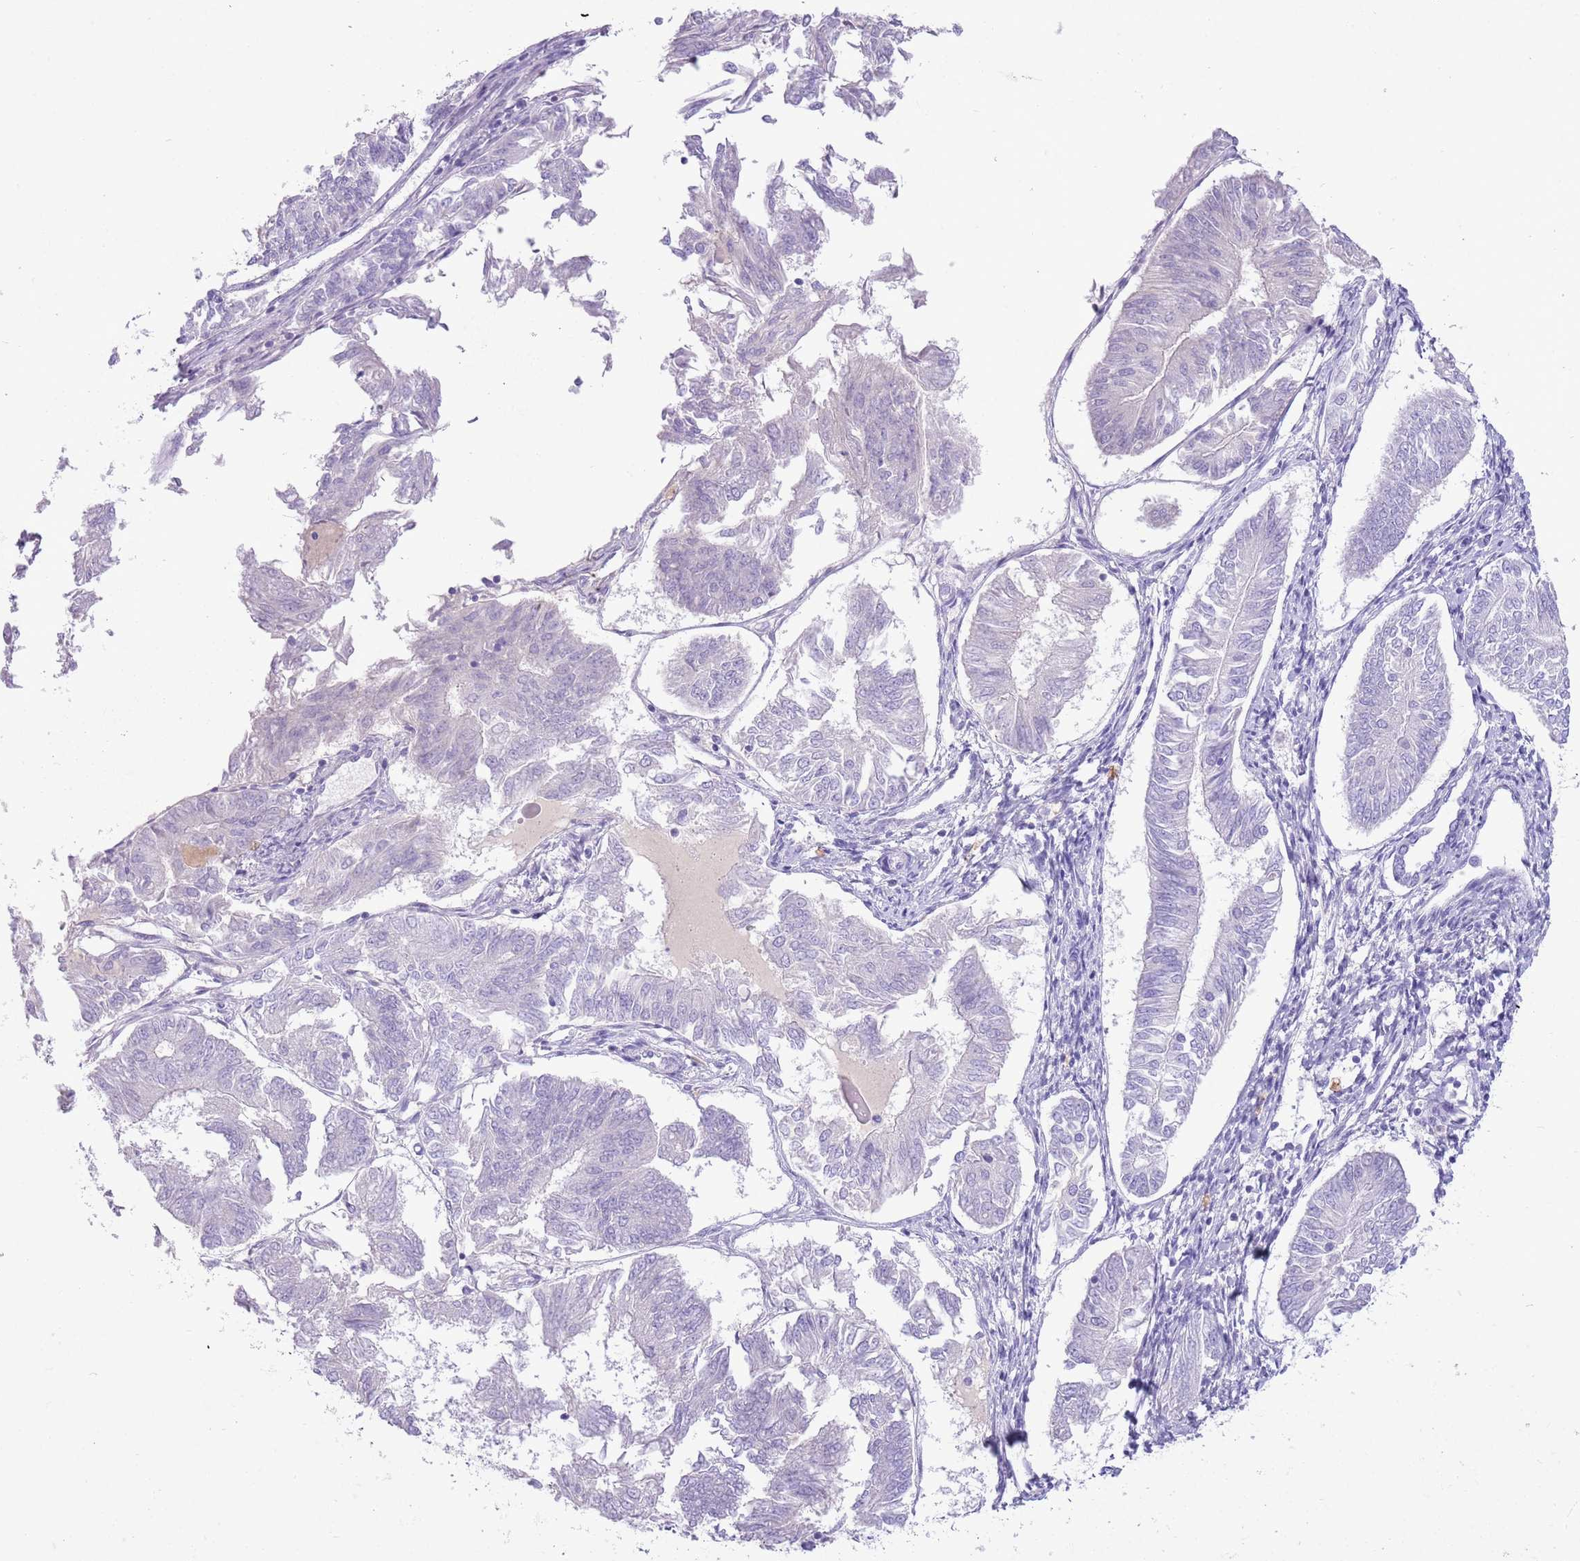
{"staining": {"intensity": "negative", "quantity": "none", "location": "none"}, "tissue": "endometrial cancer", "cell_type": "Tumor cells", "image_type": "cancer", "snomed": [{"axis": "morphology", "description": "Adenocarcinoma, NOS"}, {"axis": "topography", "description": "Endometrium"}], "caption": "Photomicrograph shows no significant protein positivity in tumor cells of adenocarcinoma (endometrial).", "gene": "TOX2", "patient": {"sex": "female", "age": 58}}